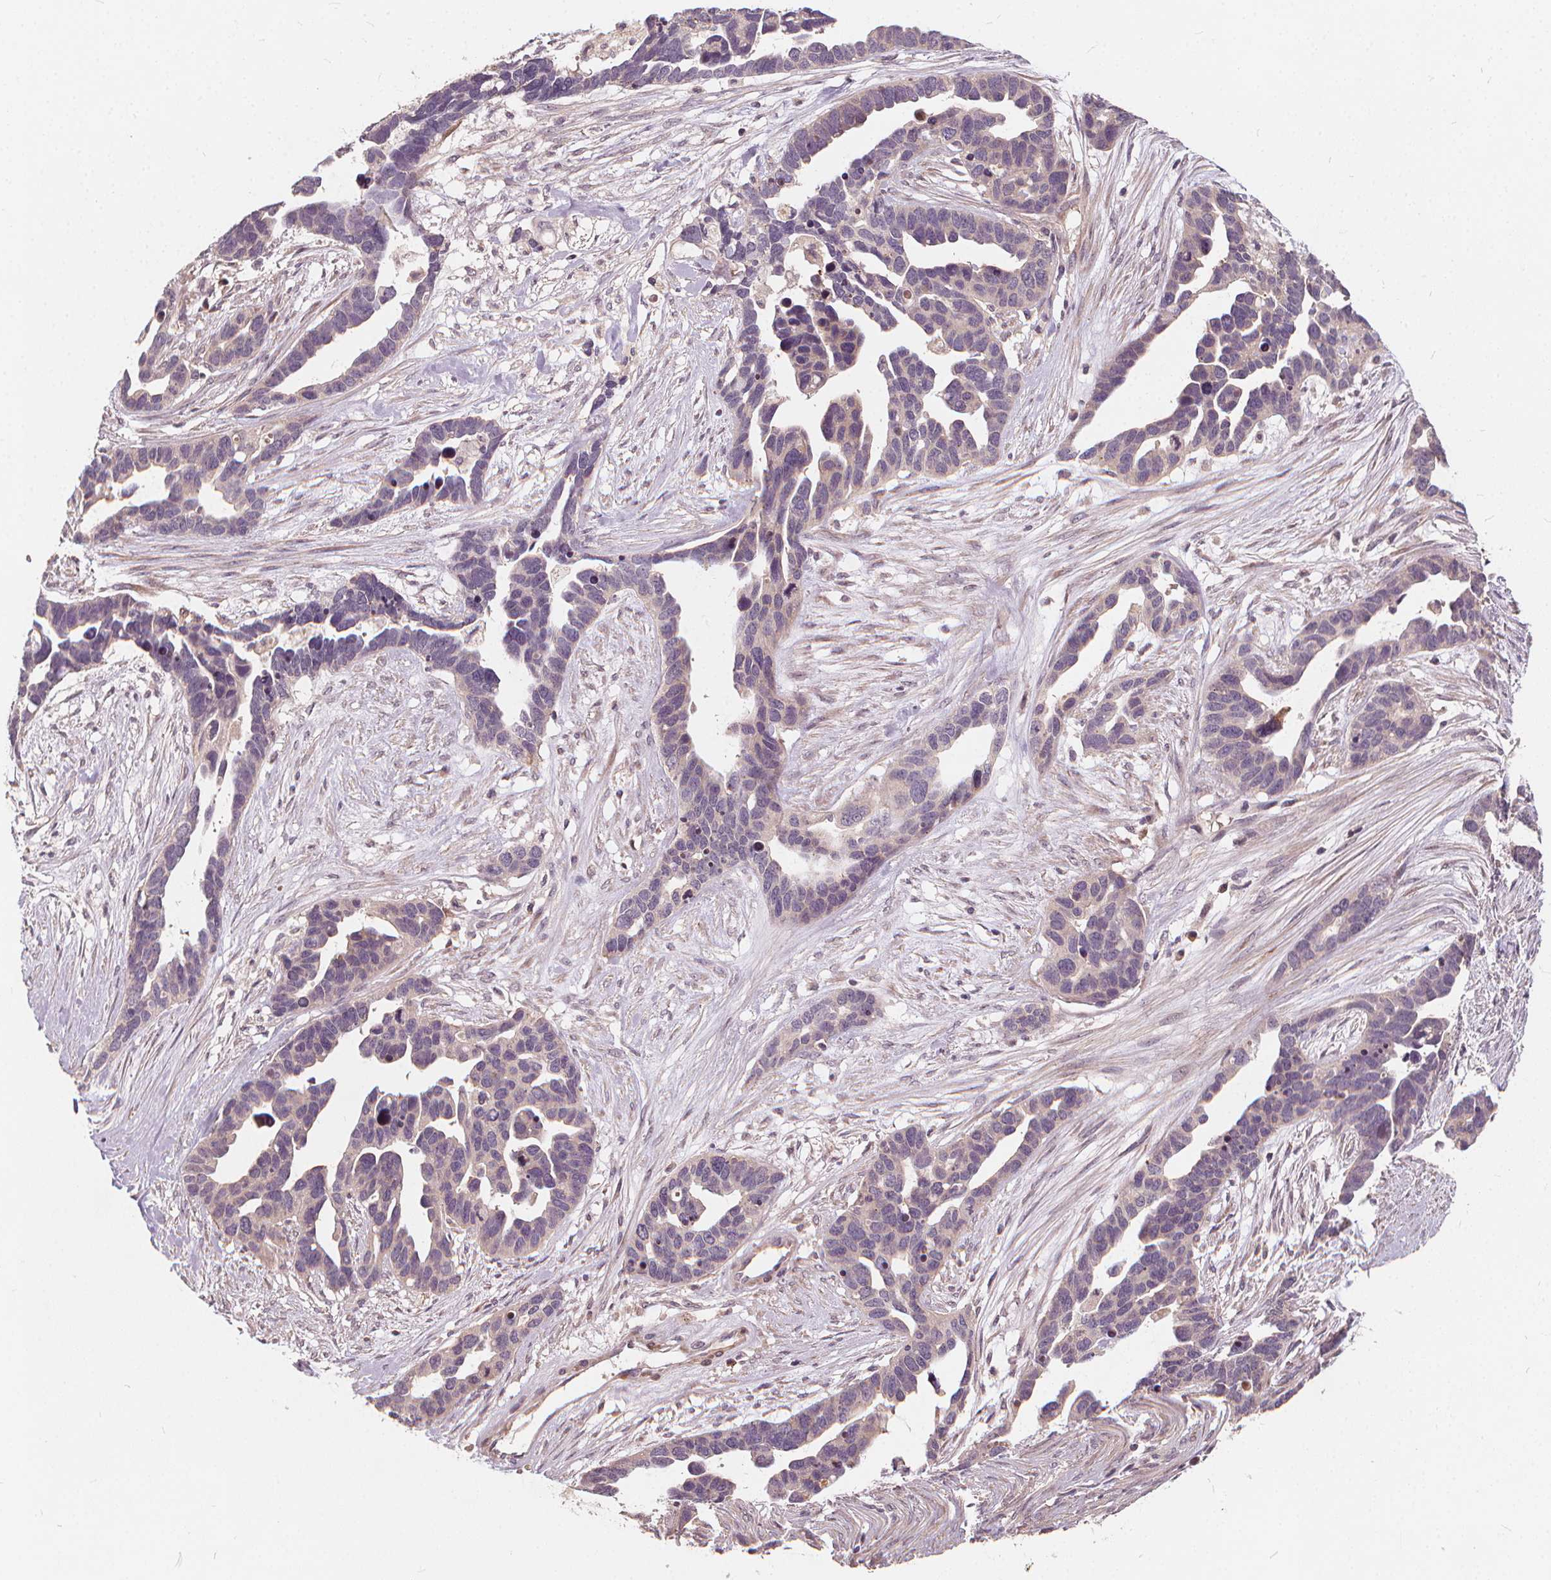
{"staining": {"intensity": "negative", "quantity": "none", "location": "none"}, "tissue": "ovarian cancer", "cell_type": "Tumor cells", "image_type": "cancer", "snomed": [{"axis": "morphology", "description": "Cystadenocarcinoma, serous, NOS"}, {"axis": "topography", "description": "Ovary"}], "caption": "IHC histopathology image of ovarian cancer (serous cystadenocarcinoma) stained for a protein (brown), which displays no staining in tumor cells.", "gene": "IPO13", "patient": {"sex": "female", "age": 54}}